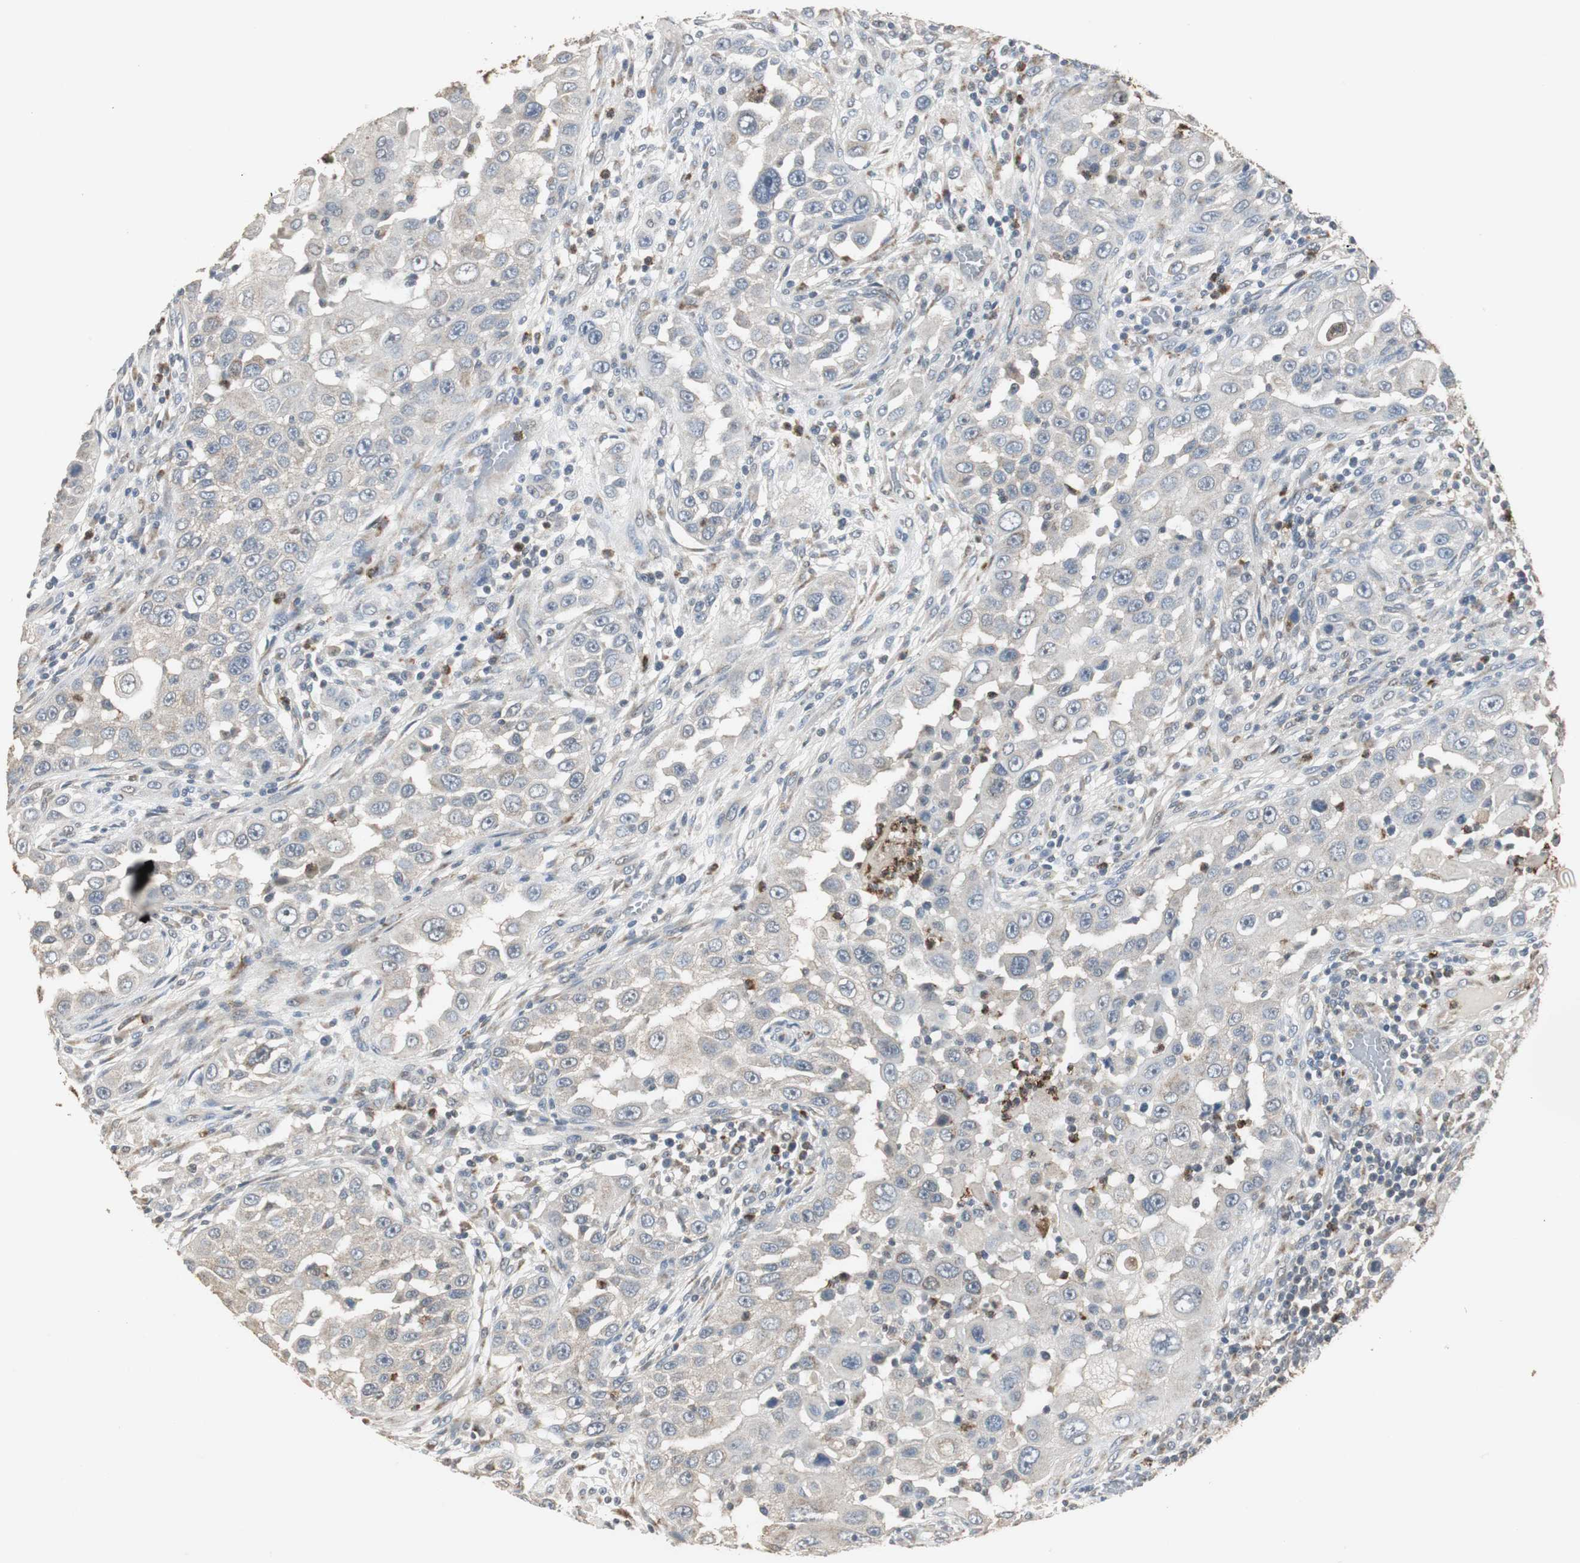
{"staining": {"intensity": "weak", "quantity": "25%-75%", "location": "cytoplasmic/membranous"}, "tissue": "head and neck cancer", "cell_type": "Tumor cells", "image_type": "cancer", "snomed": [{"axis": "morphology", "description": "Carcinoma, NOS"}, {"axis": "topography", "description": "Head-Neck"}], "caption": "Weak cytoplasmic/membranous expression is present in approximately 25%-75% of tumor cells in head and neck carcinoma.", "gene": "JTB", "patient": {"sex": "male", "age": 87}}